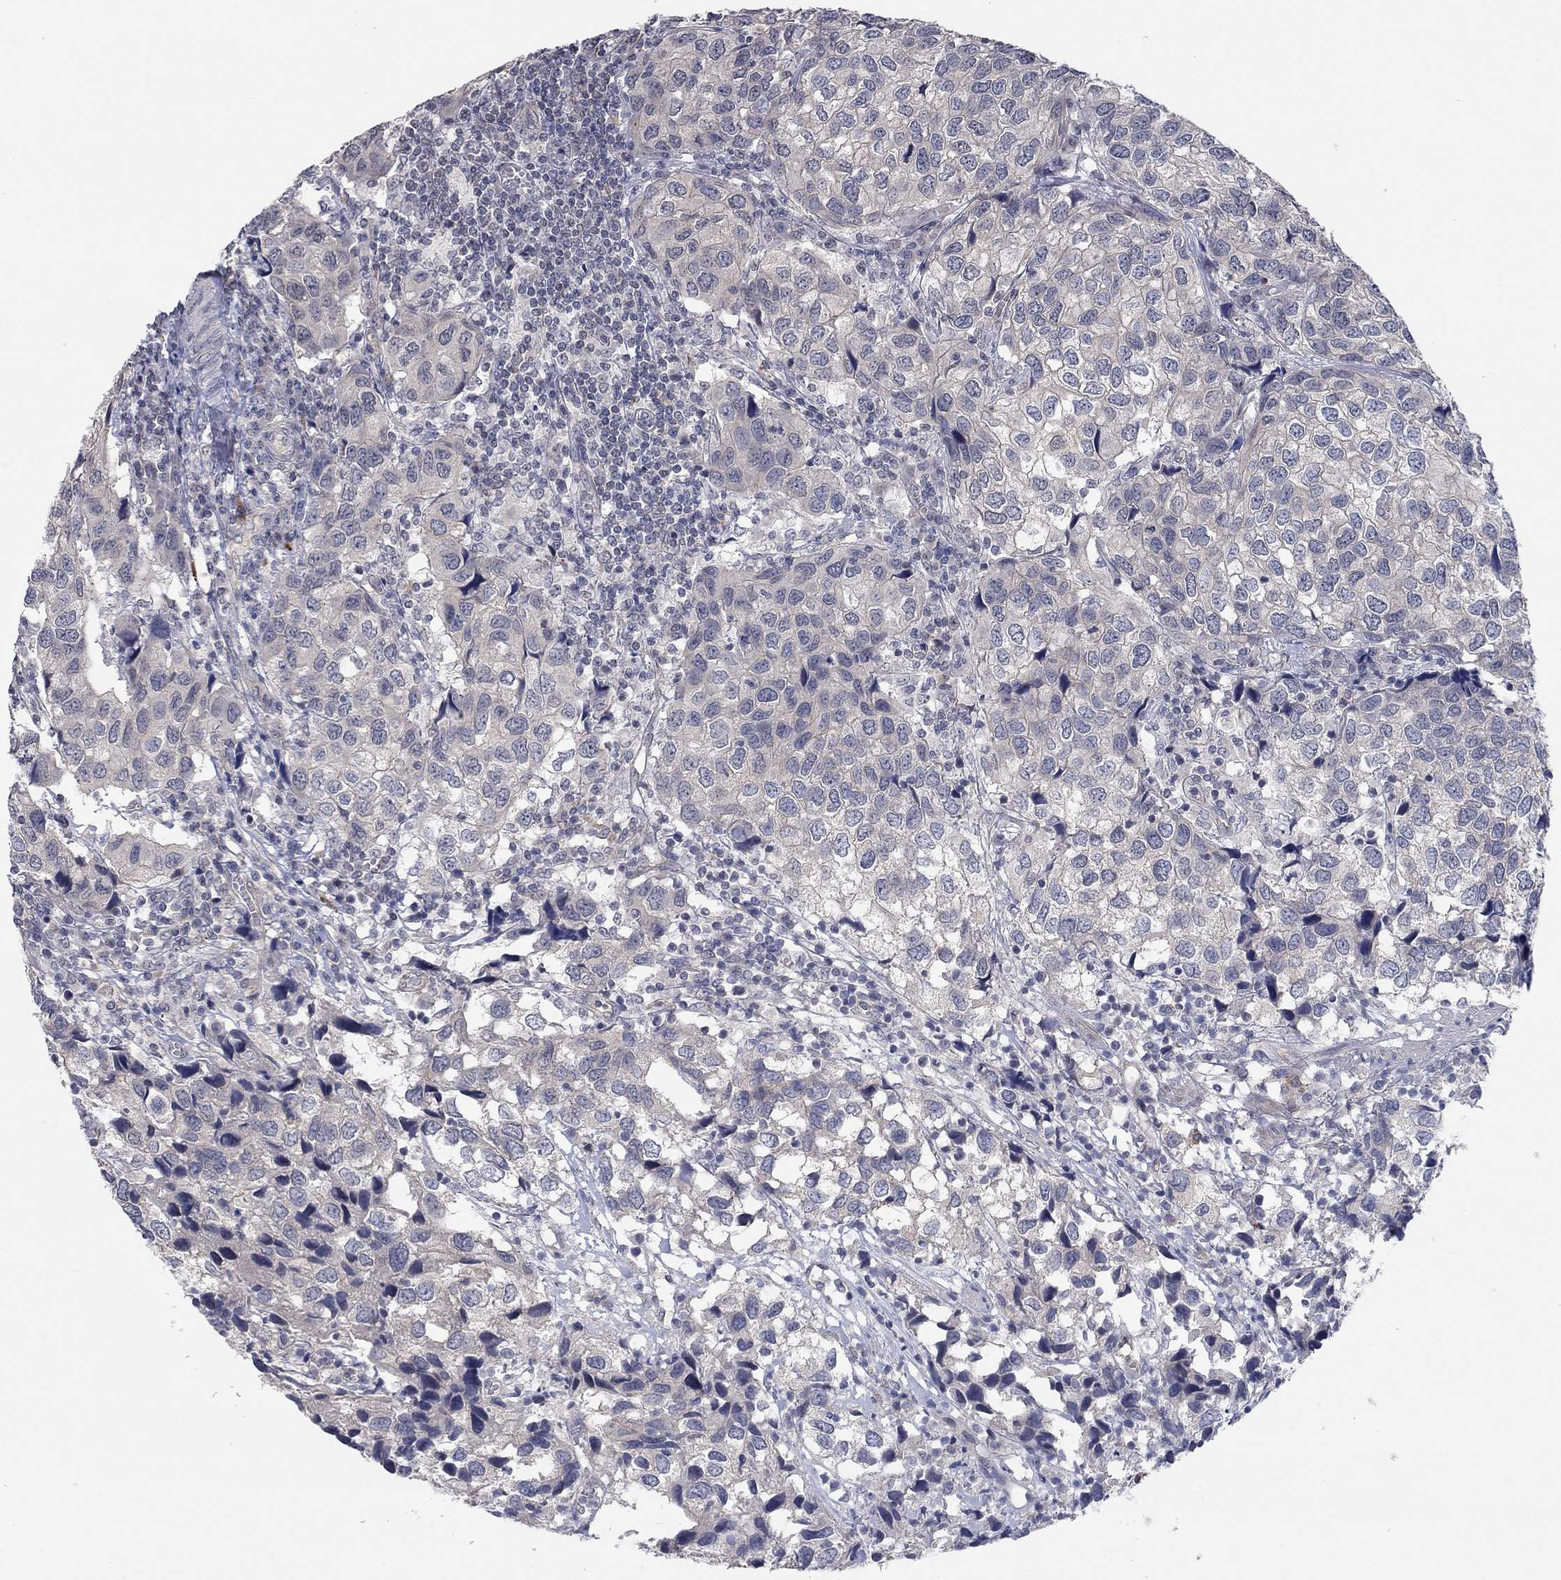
{"staining": {"intensity": "negative", "quantity": "none", "location": "none"}, "tissue": "urothelial cancer", "cell_type": "Tumor cells", "image_type": "cancer", "snomed": [{"axis": "morphology", "description": "Urothelial carcinoma, High grade"}, {"axis": "topography", "description": "Urinary bladder"}], "caption": "Urothelial cancer stained for a protein using immunohistochemistry (IHC) exhibits no staining tumor cells.", "gene": "WASF3", "patient": {"sex": "male", "age": 79}}